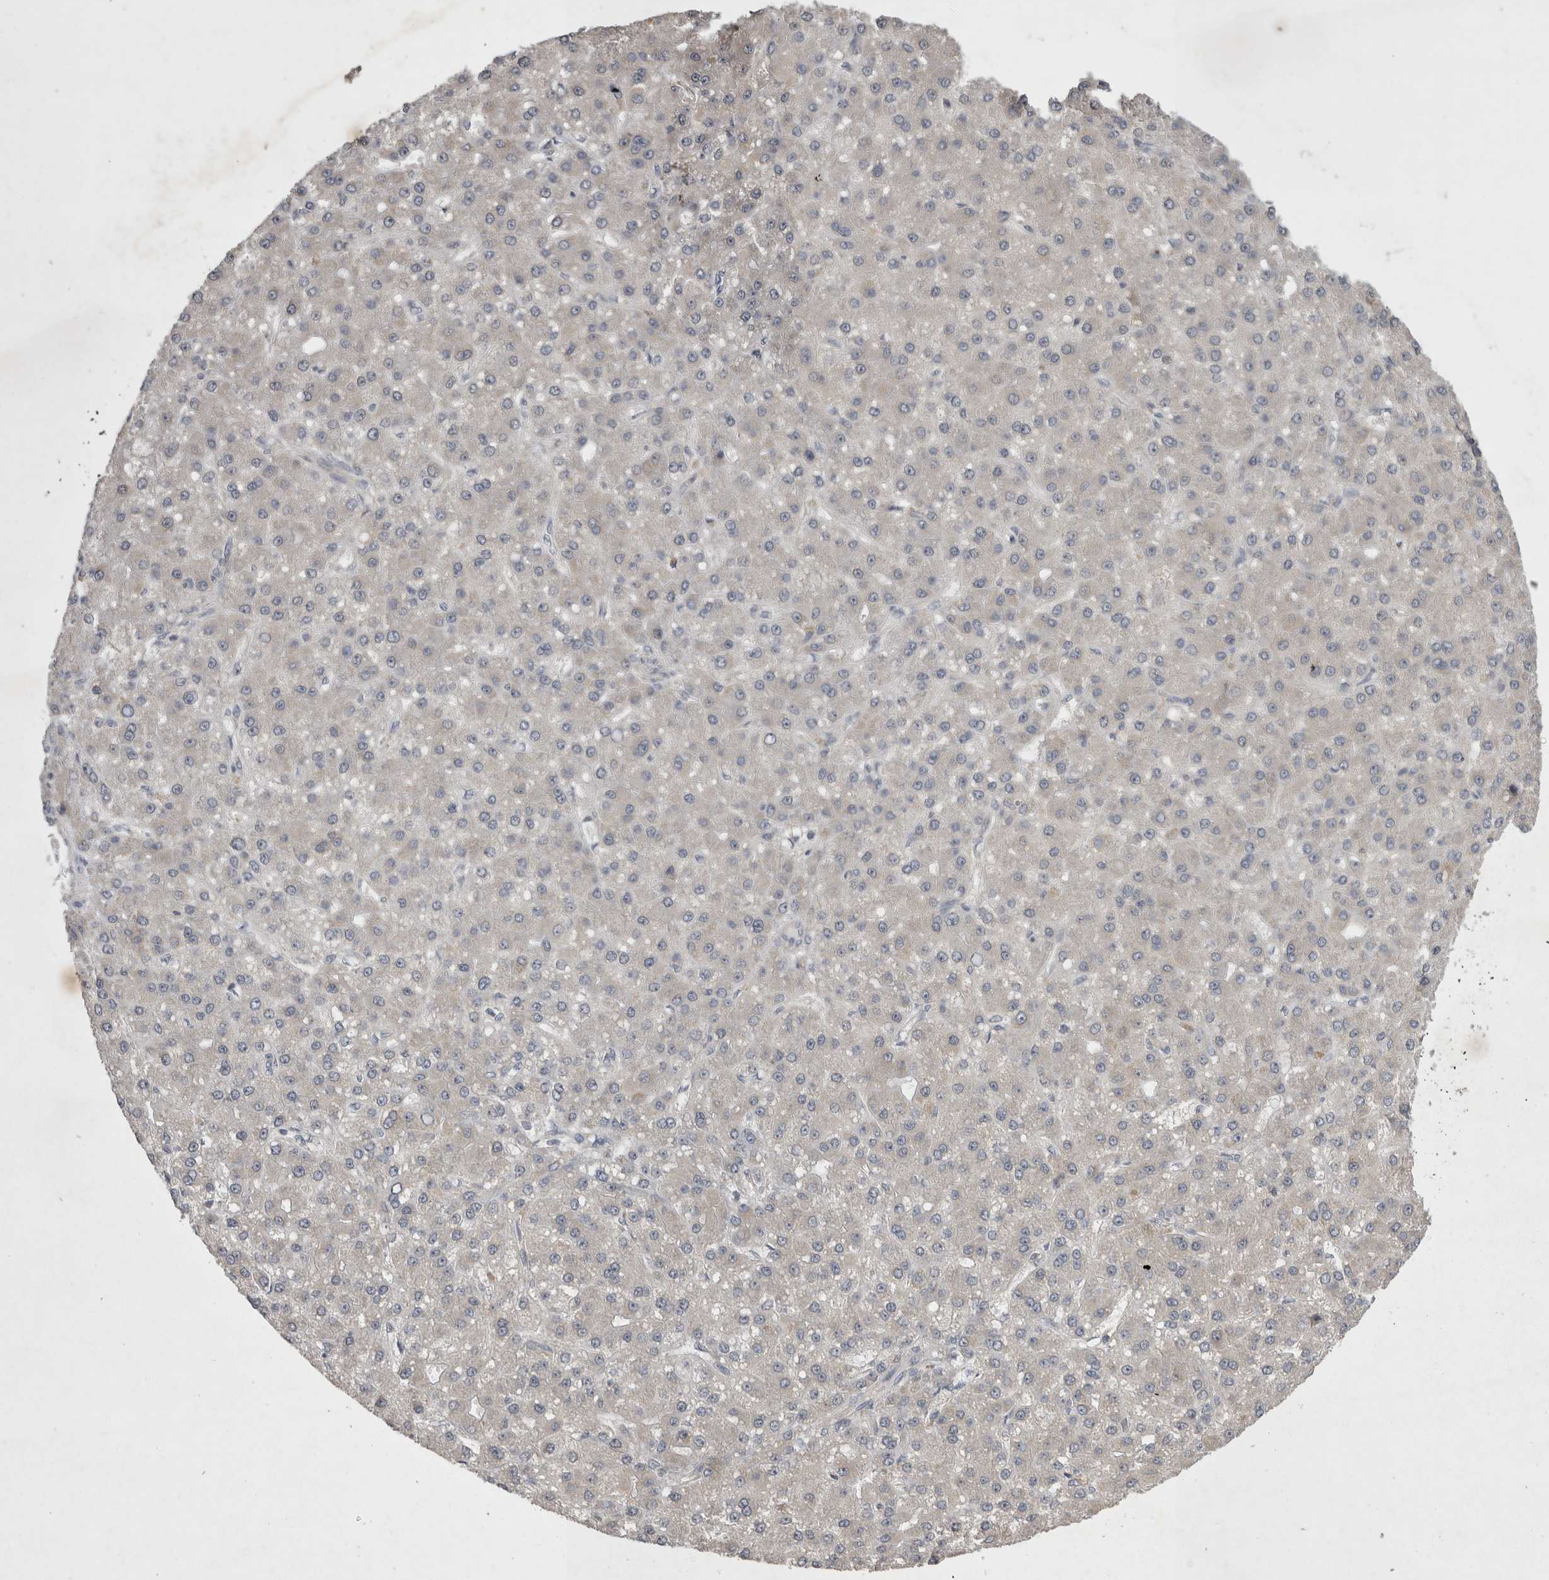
{"staining": {"intensity": "weak", "quantity": "<25%", "location": "cytoplasmic/membranous"}, "tissue": "liver cancer", "cell_type": "Tumor cells", "image_type": "cancer", "snomed": [{"axis": "morphology", "description": "Carcinoma, Hepatocellular, NOS"}, {"axis": "topography", "description": "Liver"}], "caption": "Hepatocellular carcinoma (liver) stained for a protein using immunohistochemistry displays no expression tumor cells.", "gene": "TSPOAP1", "patient": {"sex": "male", "age": 67}}